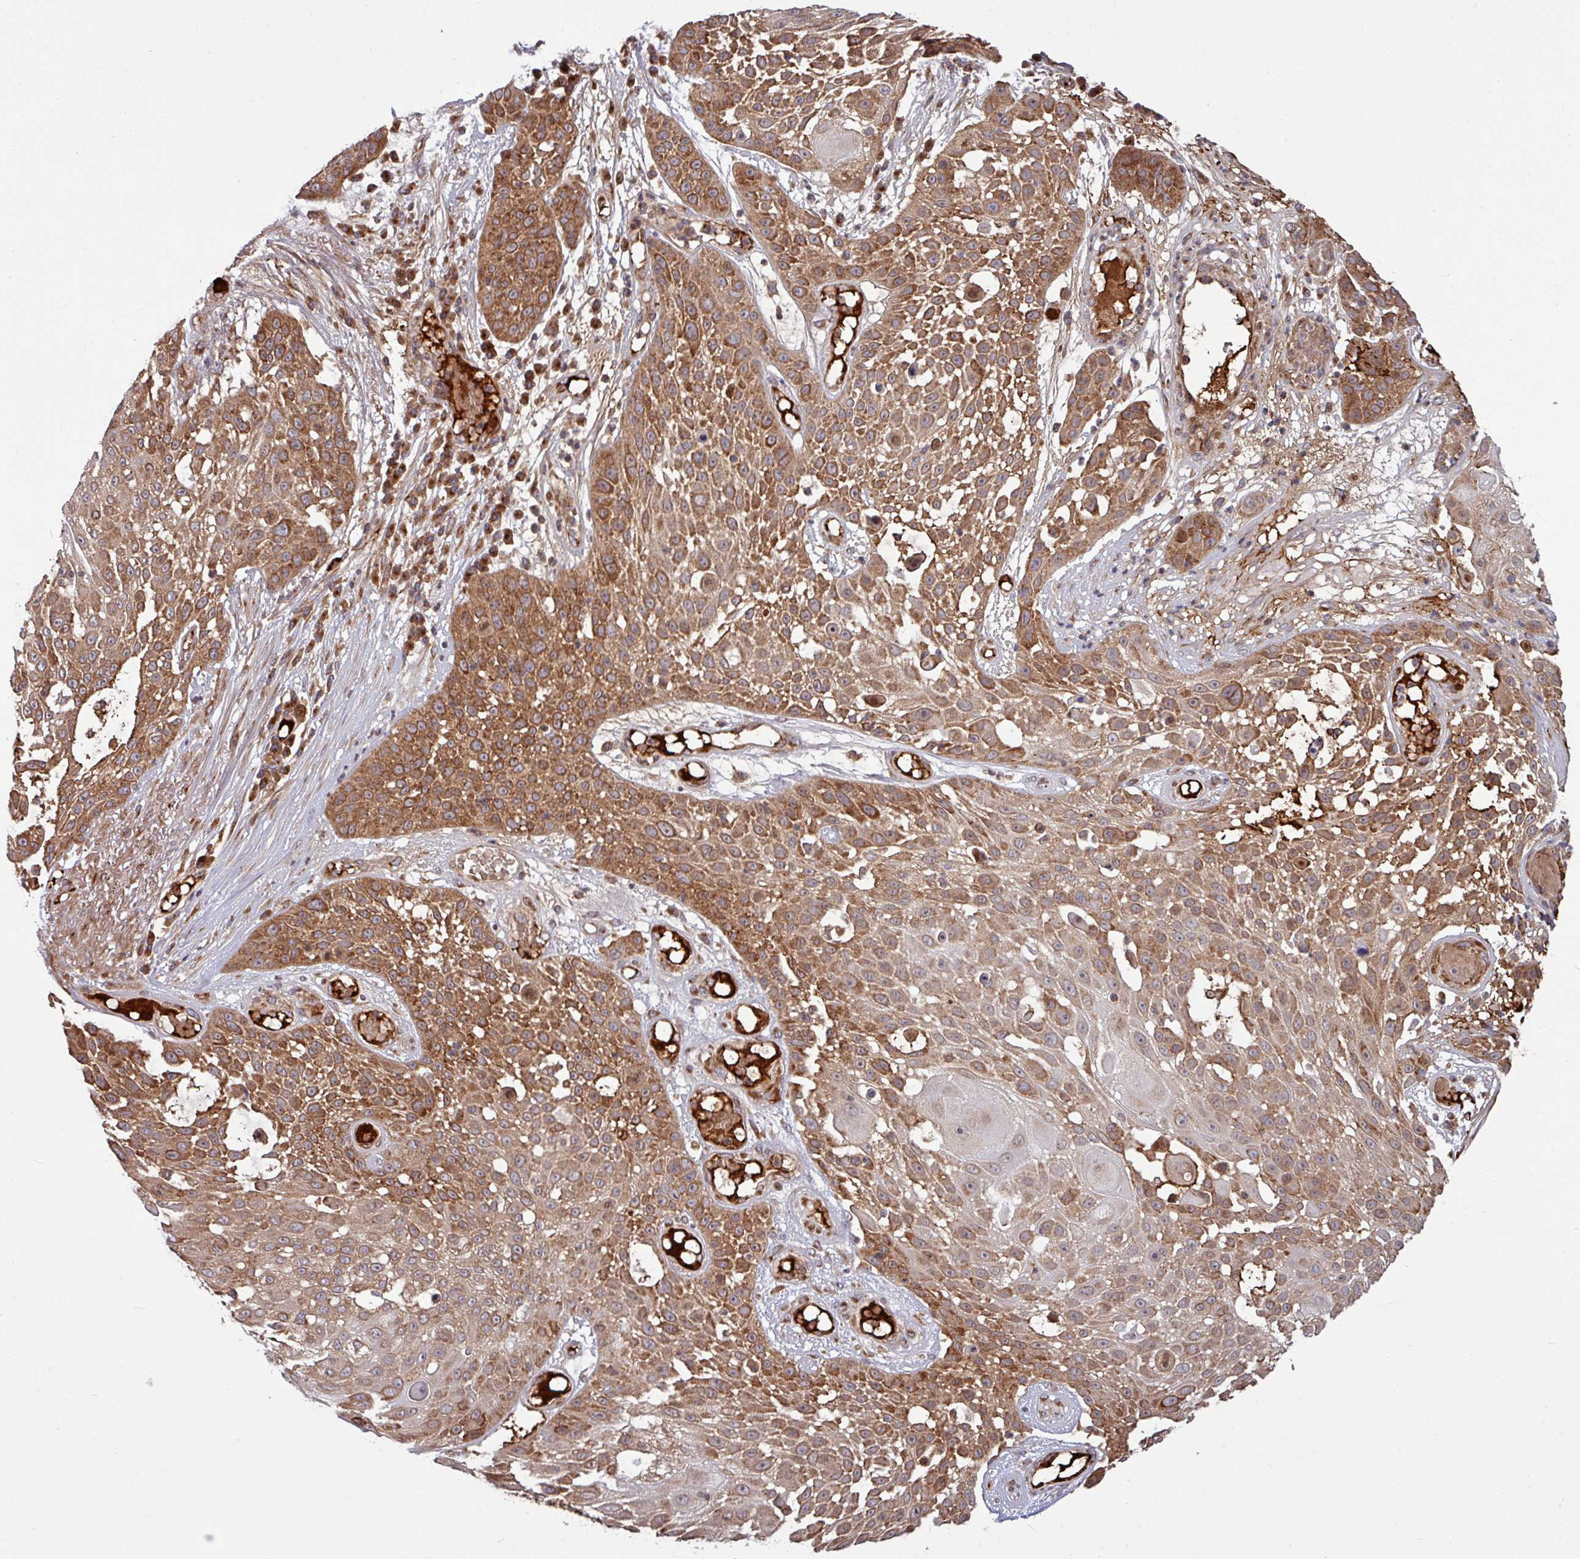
{"staining": {"intensity": "moderate", "quantity": ">75%", "location": "cytoplasmic/membranous"}, "tissue": "skin cancer", "cell_type": "Tumor cells", "image_type": "cancer", "snomed": [{"axis": "morphology", "description": "Squamous cell carcinoma, NOS"}, {"axis": "topography", "description": "Skin"}], "caption": "A brown stain highlights moderate cytoplasmic/membranous staining of a protein in skin cancer (squamous cell carcinoma) tumor cells.", "gene": "LSM12", "patient": {"sex": "female", "age": 86}}